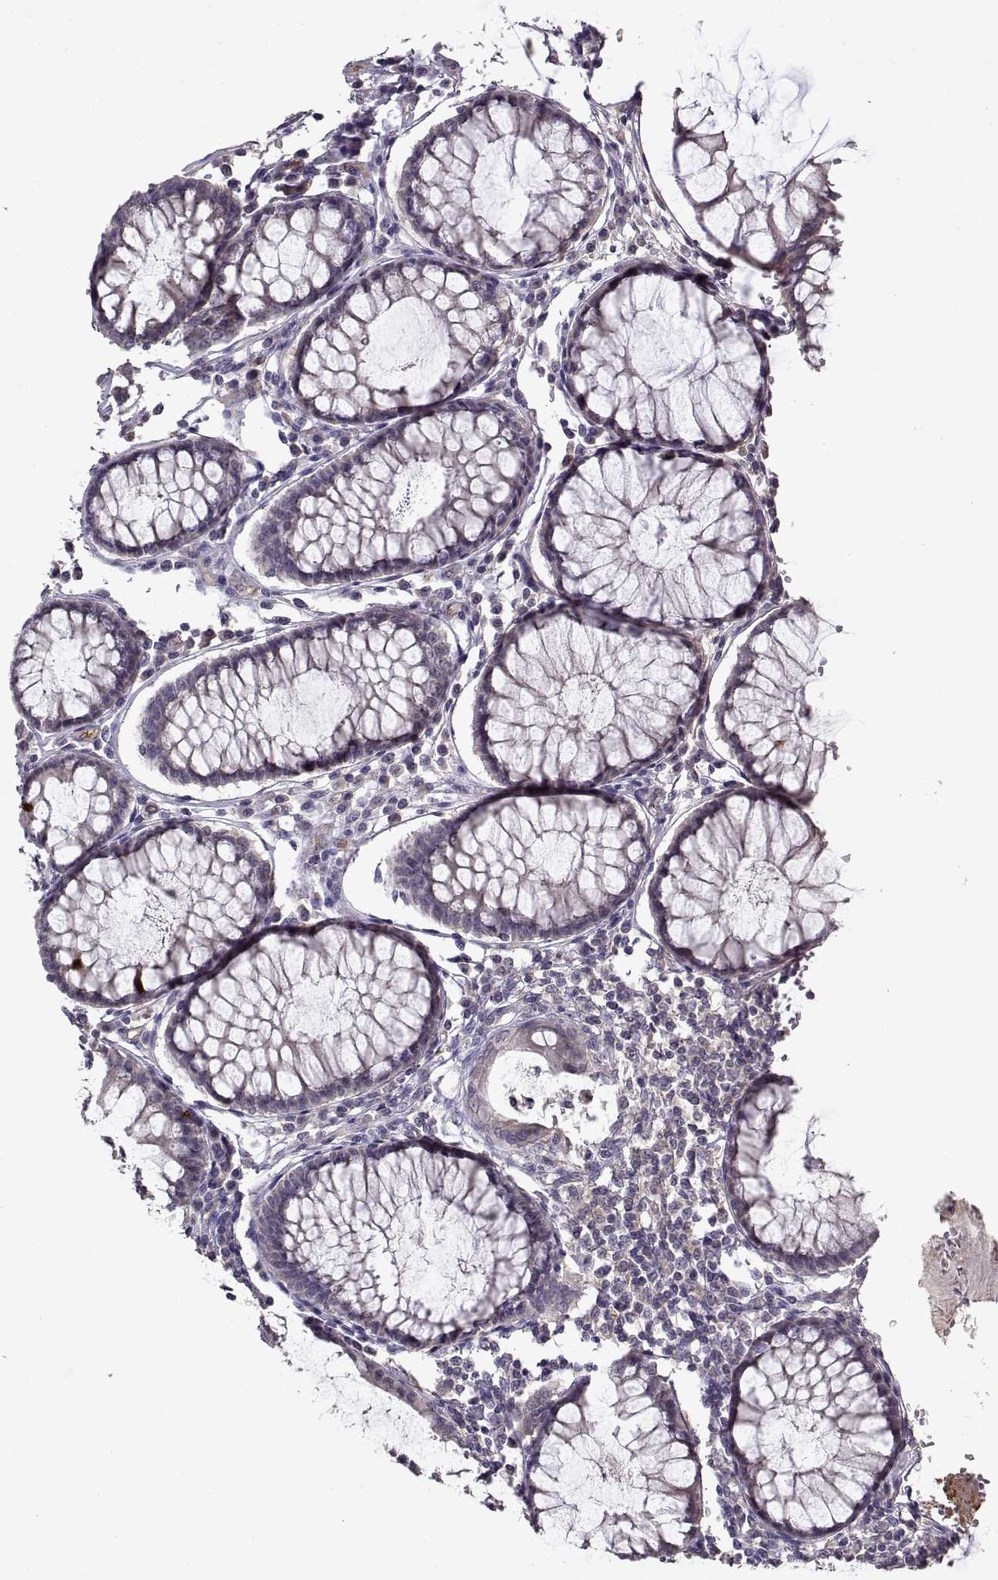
{"staining": {"intensity": "negative", "quantity": "none", "location": "none"}, "tissue": "colorectal cancer", "cell_type": "Tumor cells", "image_type": "cancer", "snomed": [{"axis": "morphology", "description": "Adenocarcinoma, NOS"}, {"axis": "topography", "description": "Colon"}], "caption": "DAB (3,3'-diaminobenzidine) immunohistochemical staining of adenocarcinoma (colorectal) reveals no significant positivity in tumor cells.", "gene": "BMX", "patient": {"sex": "female", "age": 70}}